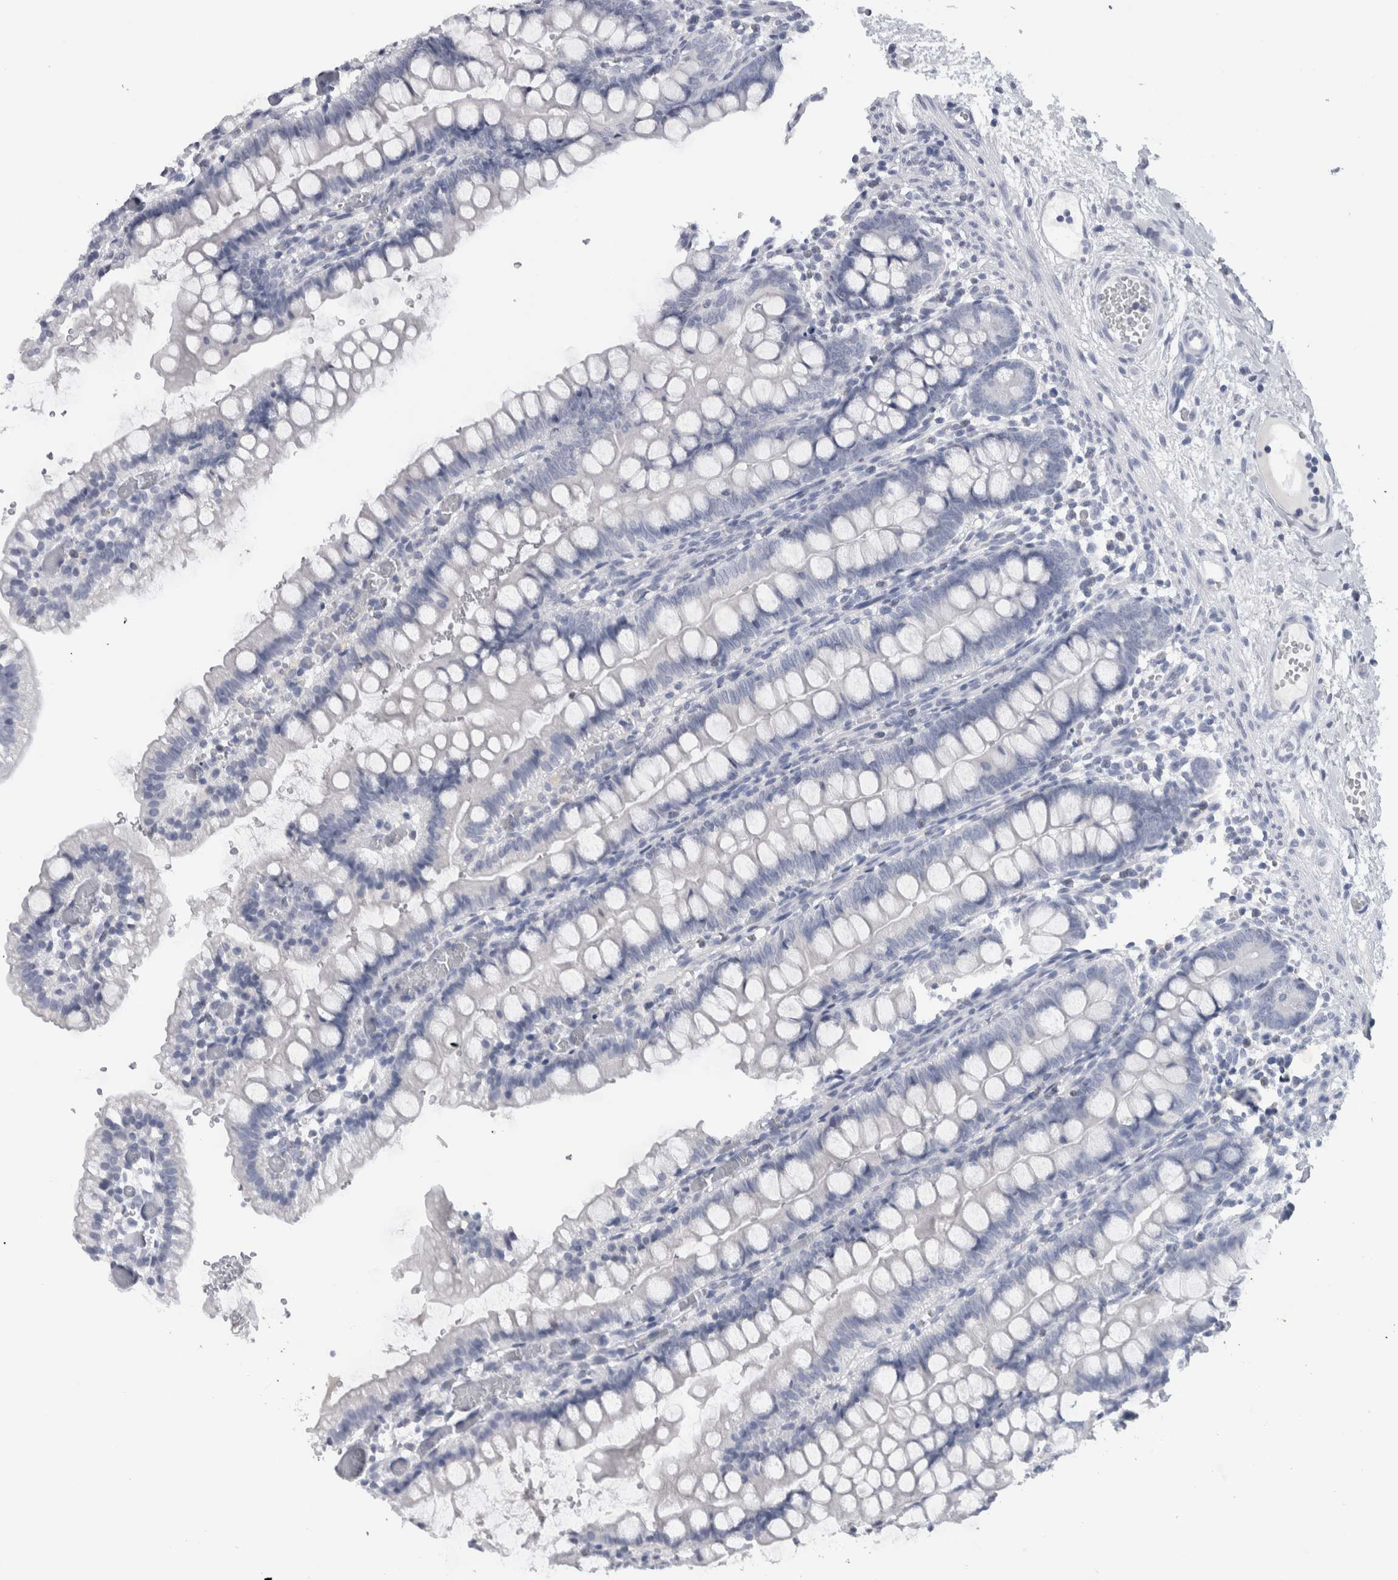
{"staining": {"intensity": "negative", "quantity": "none", "location": "none"}, "tissue": "small intestine", "cell_type": "Glandular cells", "image_type": "normal", "snomed": [{"axis": "morphology", "description": "Normal tissue, NOS"}, {"axis": "morphology", "description": "Developmental malformation"}, {"axis": "topography", "description": "Small intestine"}], "caption": "Immunohistochemistry (IHC) histopathology image of unremarkable small intestine: small intestine stained with DAB shows no significant protein expression in glandular cells. (Brightfield microscopy of DAB (3,3'-diaminobenzidine) immunohistochemistry (IHC) at high magnification).", "gene": "ADAM2", "patient": {"sex": "male"}}